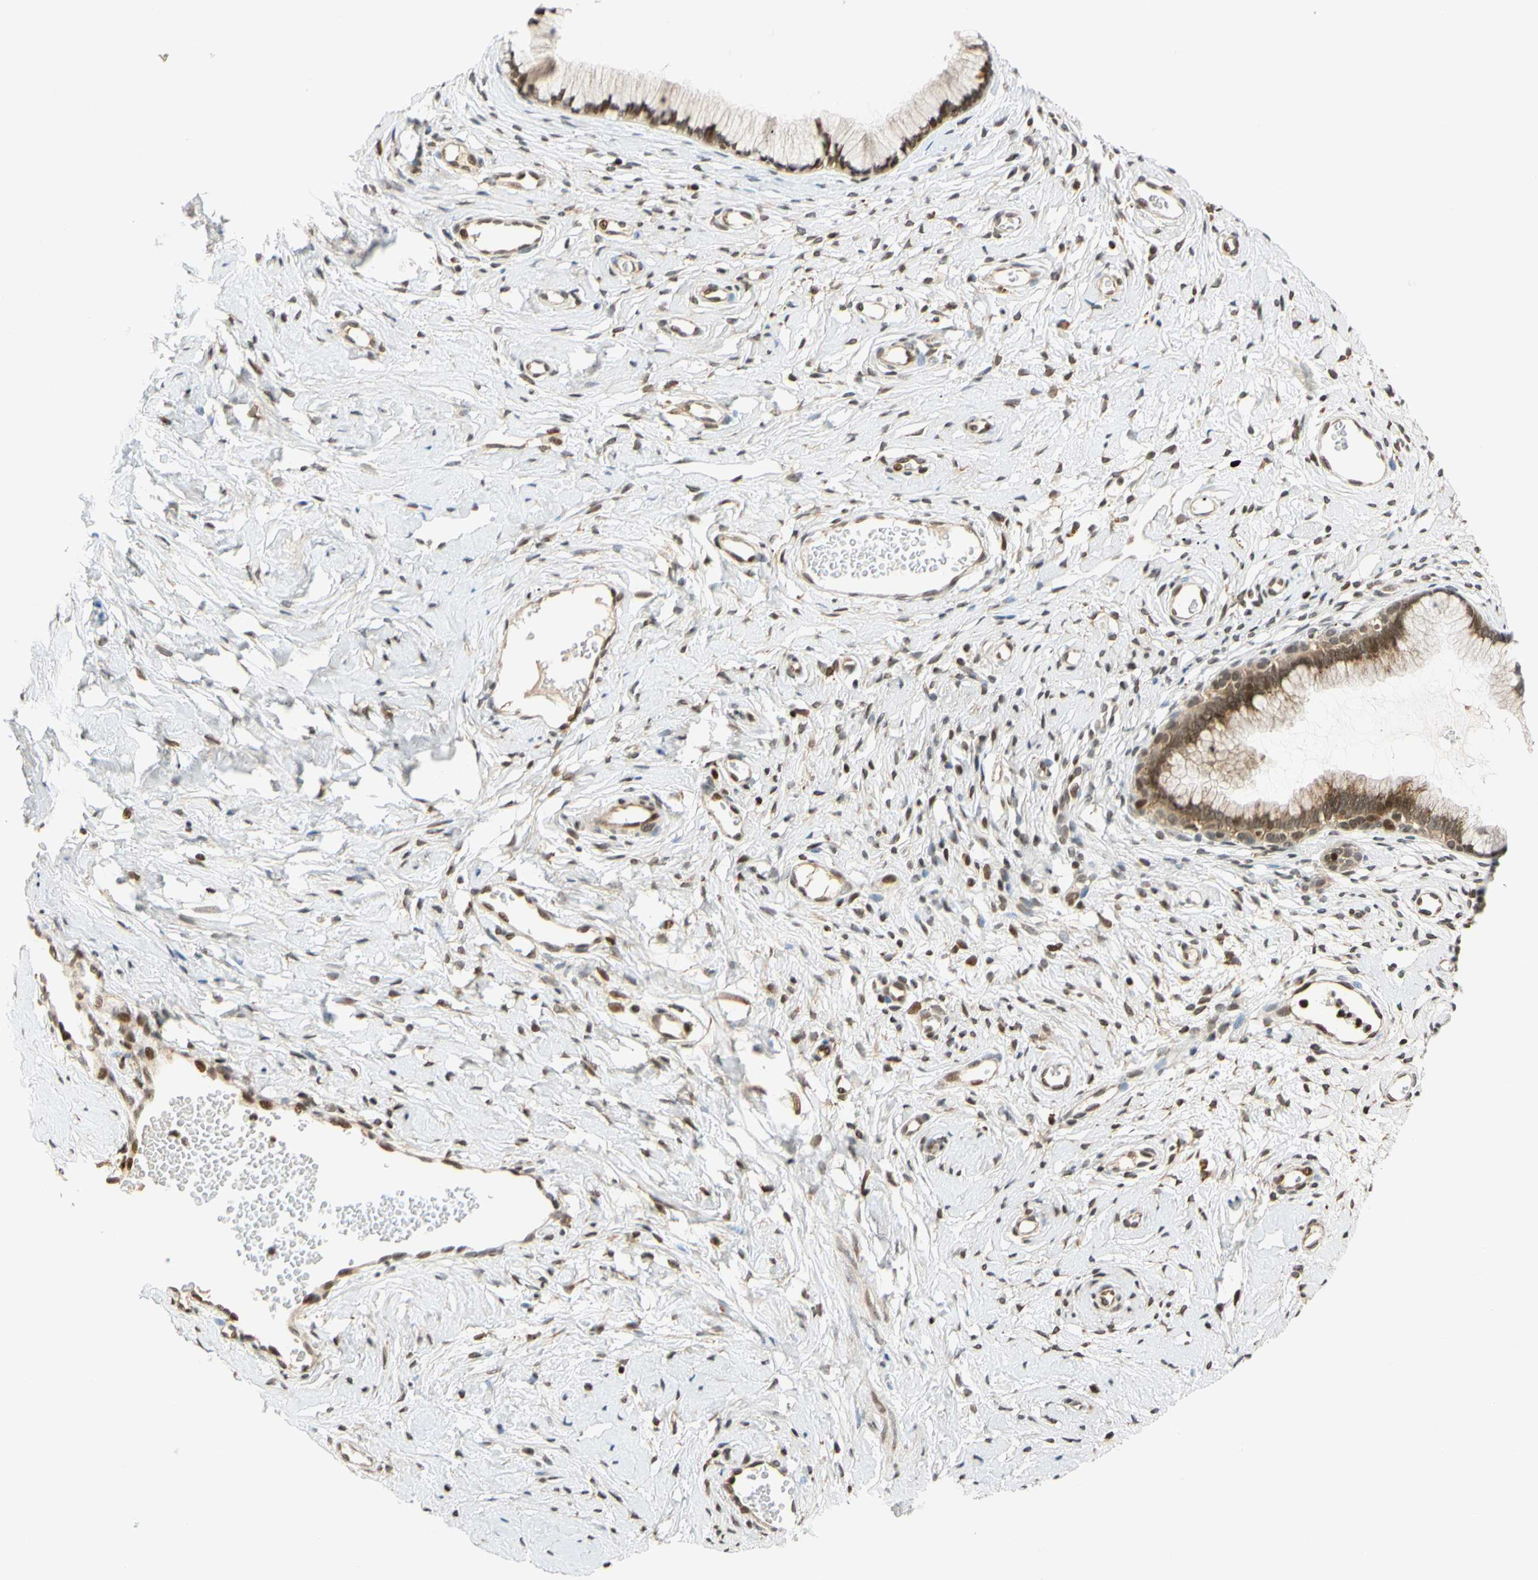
{"staining": {"intensity": "moderate", "quantity": ">75%", "location": "cytoplasmic/membranous,nuclear"}, "tissue": "cervix", "cell_type": "Glandular cells", "image_type": "normal", "snomed": [{"axis": "morphology", "description": "Normal tissue, NOS"}, {"axis": "topography", "description": "Cervix"}], "caption": "Protein staining by IHC reveals moderate cytoplasmic/membranous,nuclear positivity in approximately >75% of glandular cells in normal cervix.", "gene": "CDK7", "patient": {"sex": "female", "age": 65}}